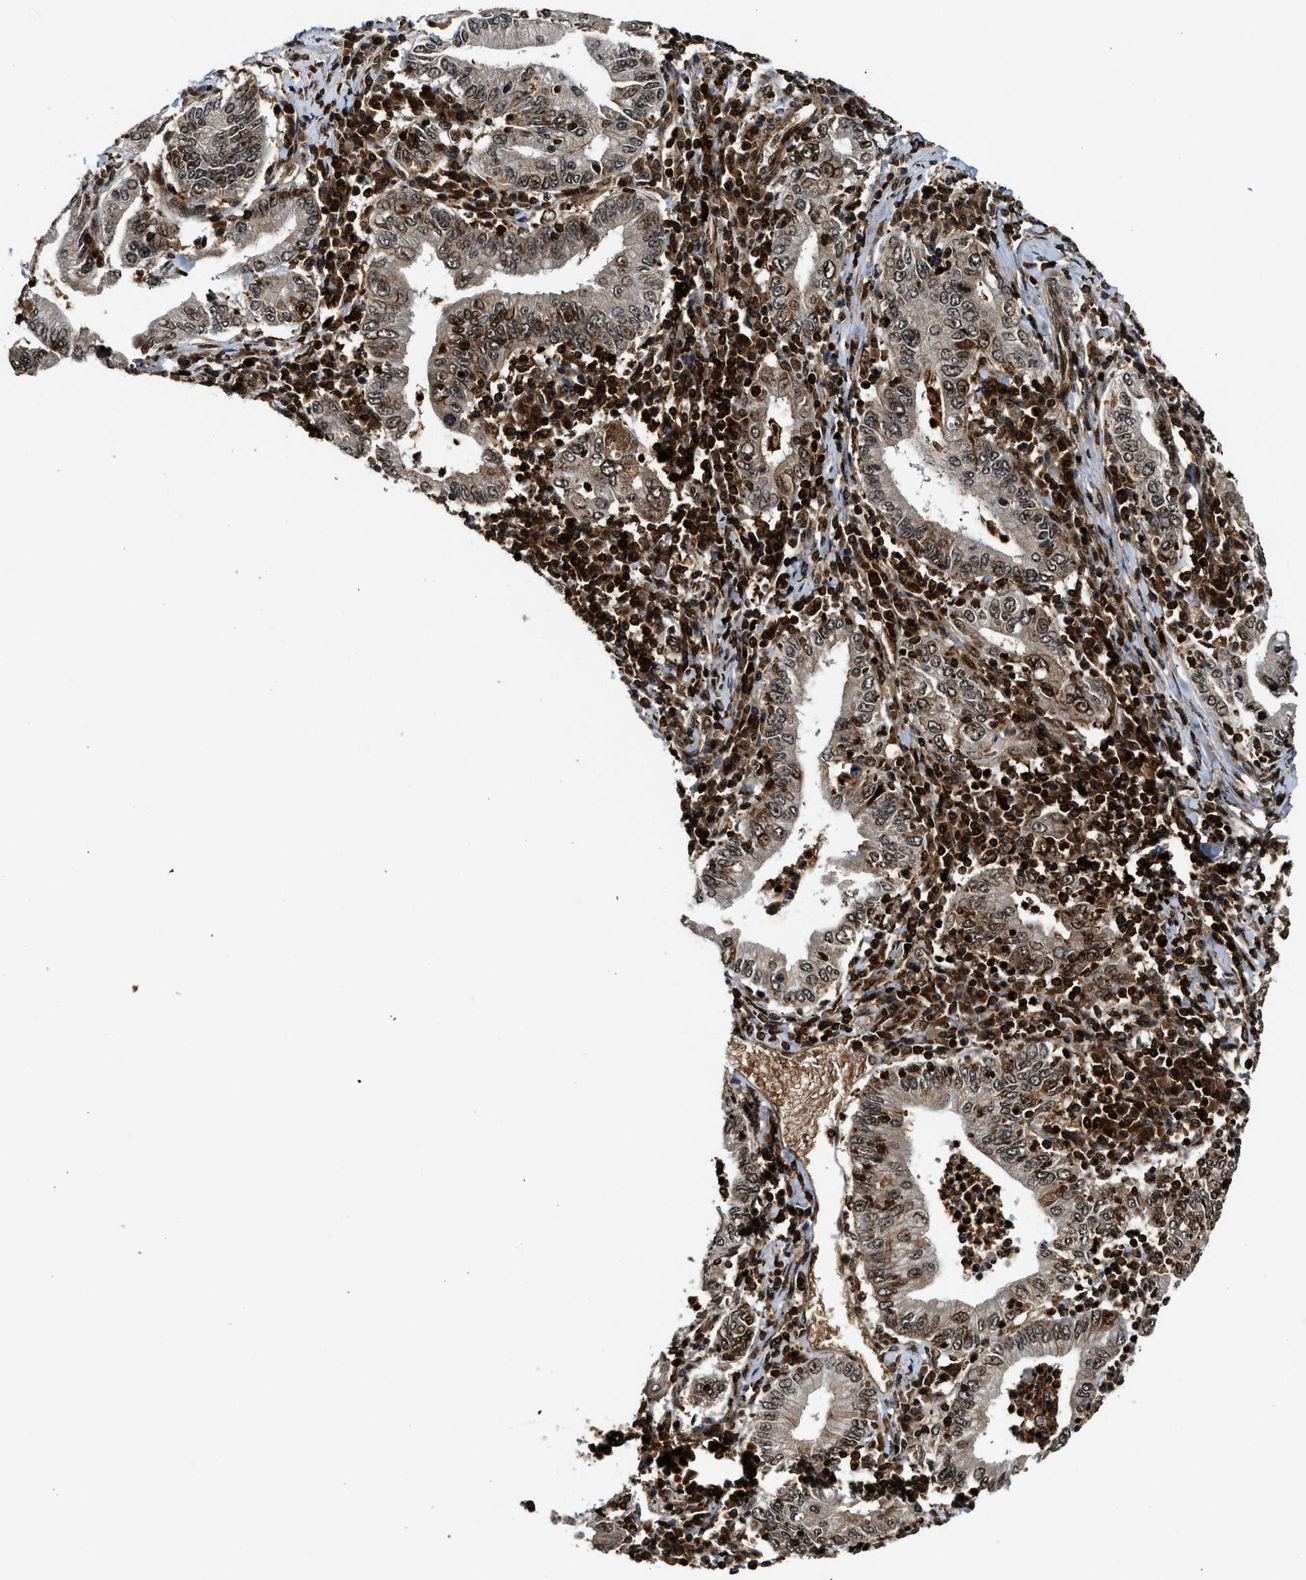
{"staining": {"intensity": "moderate", "quantity": ">75%", "location": "cytoplasmic/membranous,nuclear"}, "tissue": "stomach cancer", "cell_type": "Tumor cells", "image_type": "cancer", "snomed": [{"axis": "morphology", "description": "Normal tissue, NOS"}, {"axis": "morphology", "description": "Adenocarcinoma, NOS"}, {"axis": "topography", "description": "Esophagus"}, {"axis": "topography", "description": "Stomach, upper"}, {"axis": "topography", "description": "Peripheral nerve tissue"}], "caption": "Stomach cancer stained for a protein (brown) displays moderate cytoplasmic/membranous and nuclear positive positivity in about >75% of tumor cells.", "gene": "MDM2", "patient": {"sex": "male", "age": 62}}